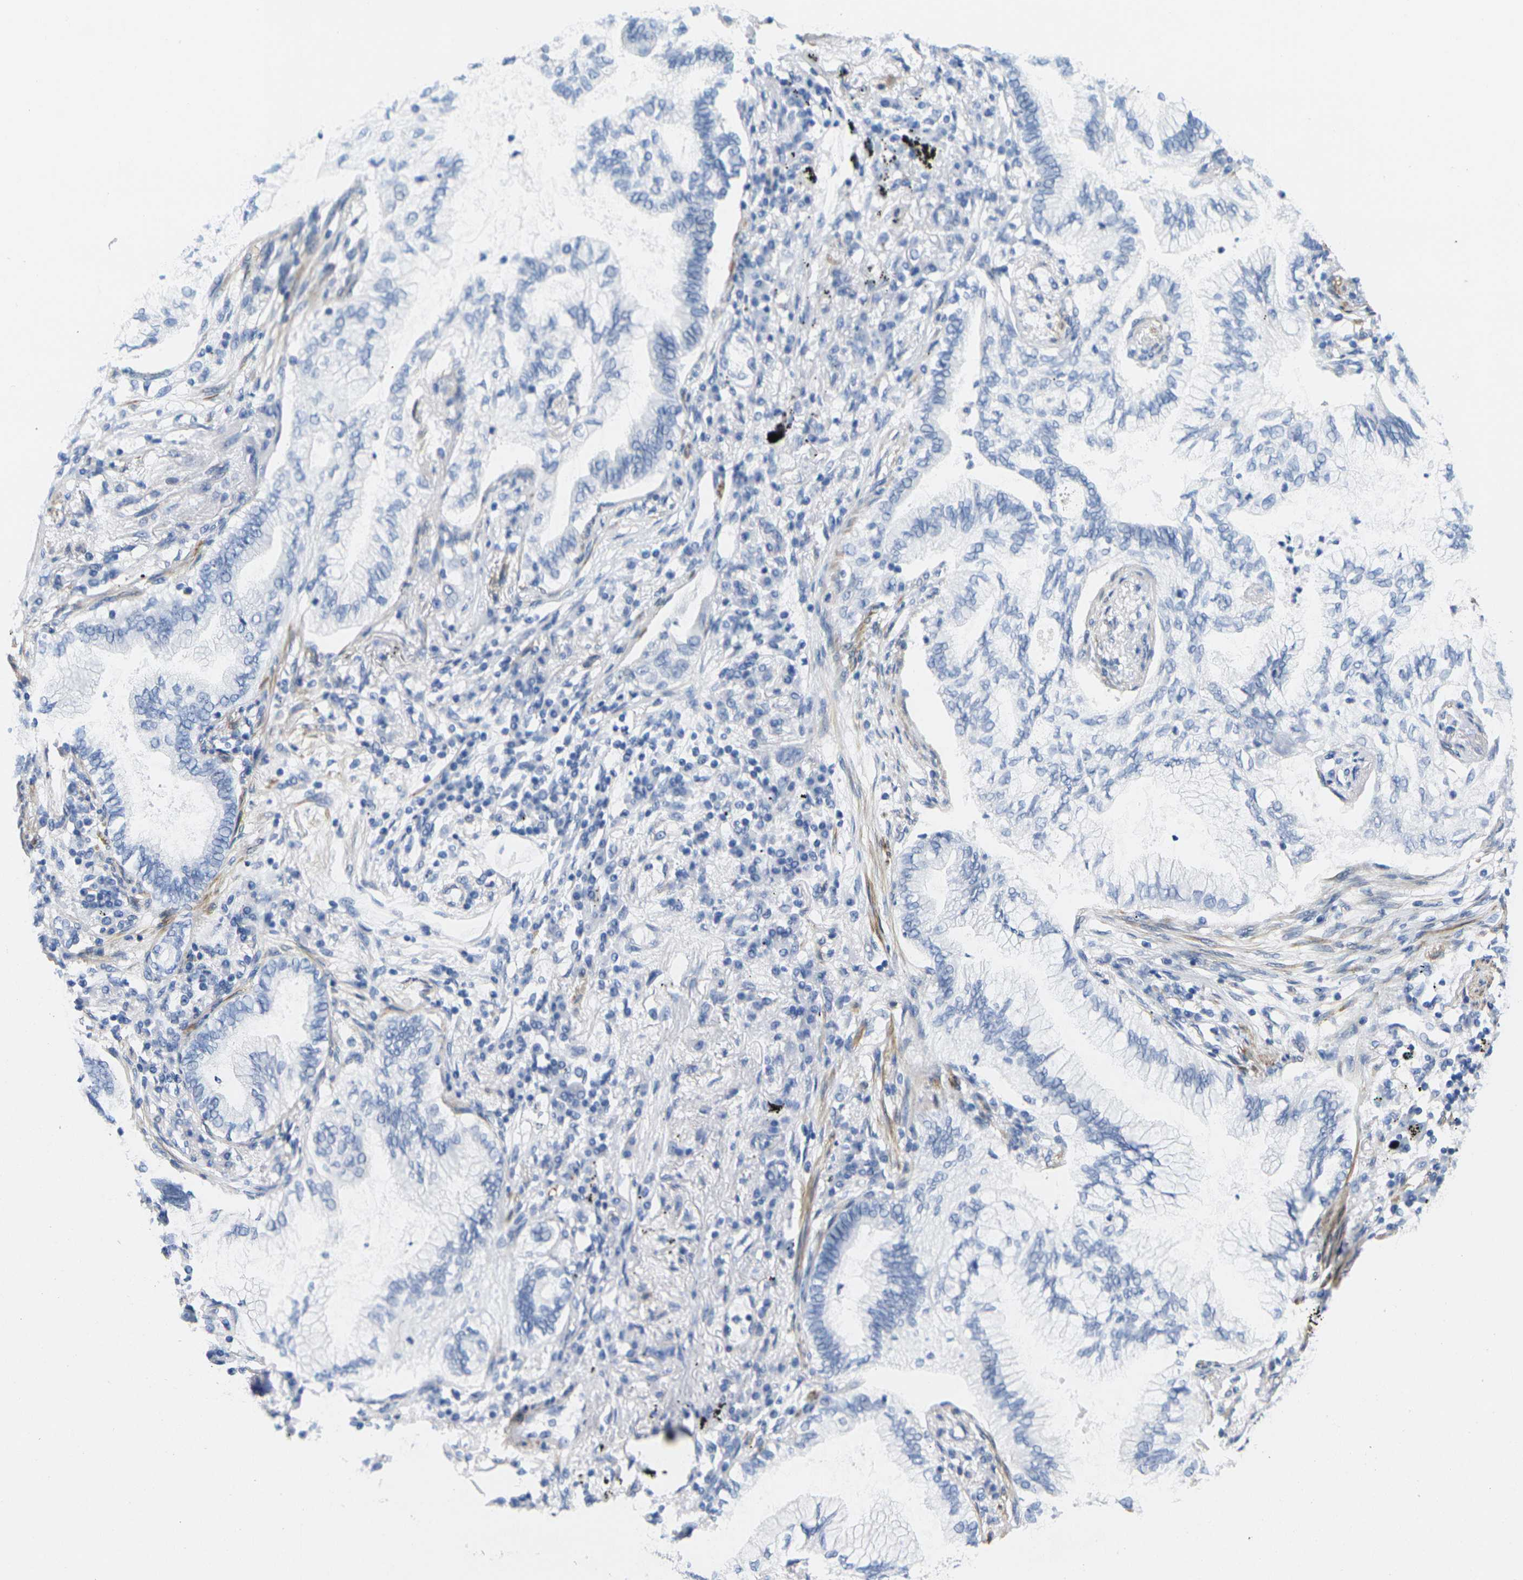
{"staining": {"intensity": "negative", "quantity": "none", "location": "none"}, "tissue": "lung cancer", "cell_type": "Tumor cells", "image_type": "cancer", "snomed": [{"axis": "morphology", "description": "Normal tissue, NOS"}, {"axis": "morphology", "description": "Adenocarcinoma, NOS"}, {"axis": "topography", "description": "Bronchus"}, {"axis": "topography", "description": "Lung"}], "caption": "Tumor cells are negative for protein expression in human lung cancer.", "gene": "CNN1", "patient": {"sex": "female", "age": 70}}